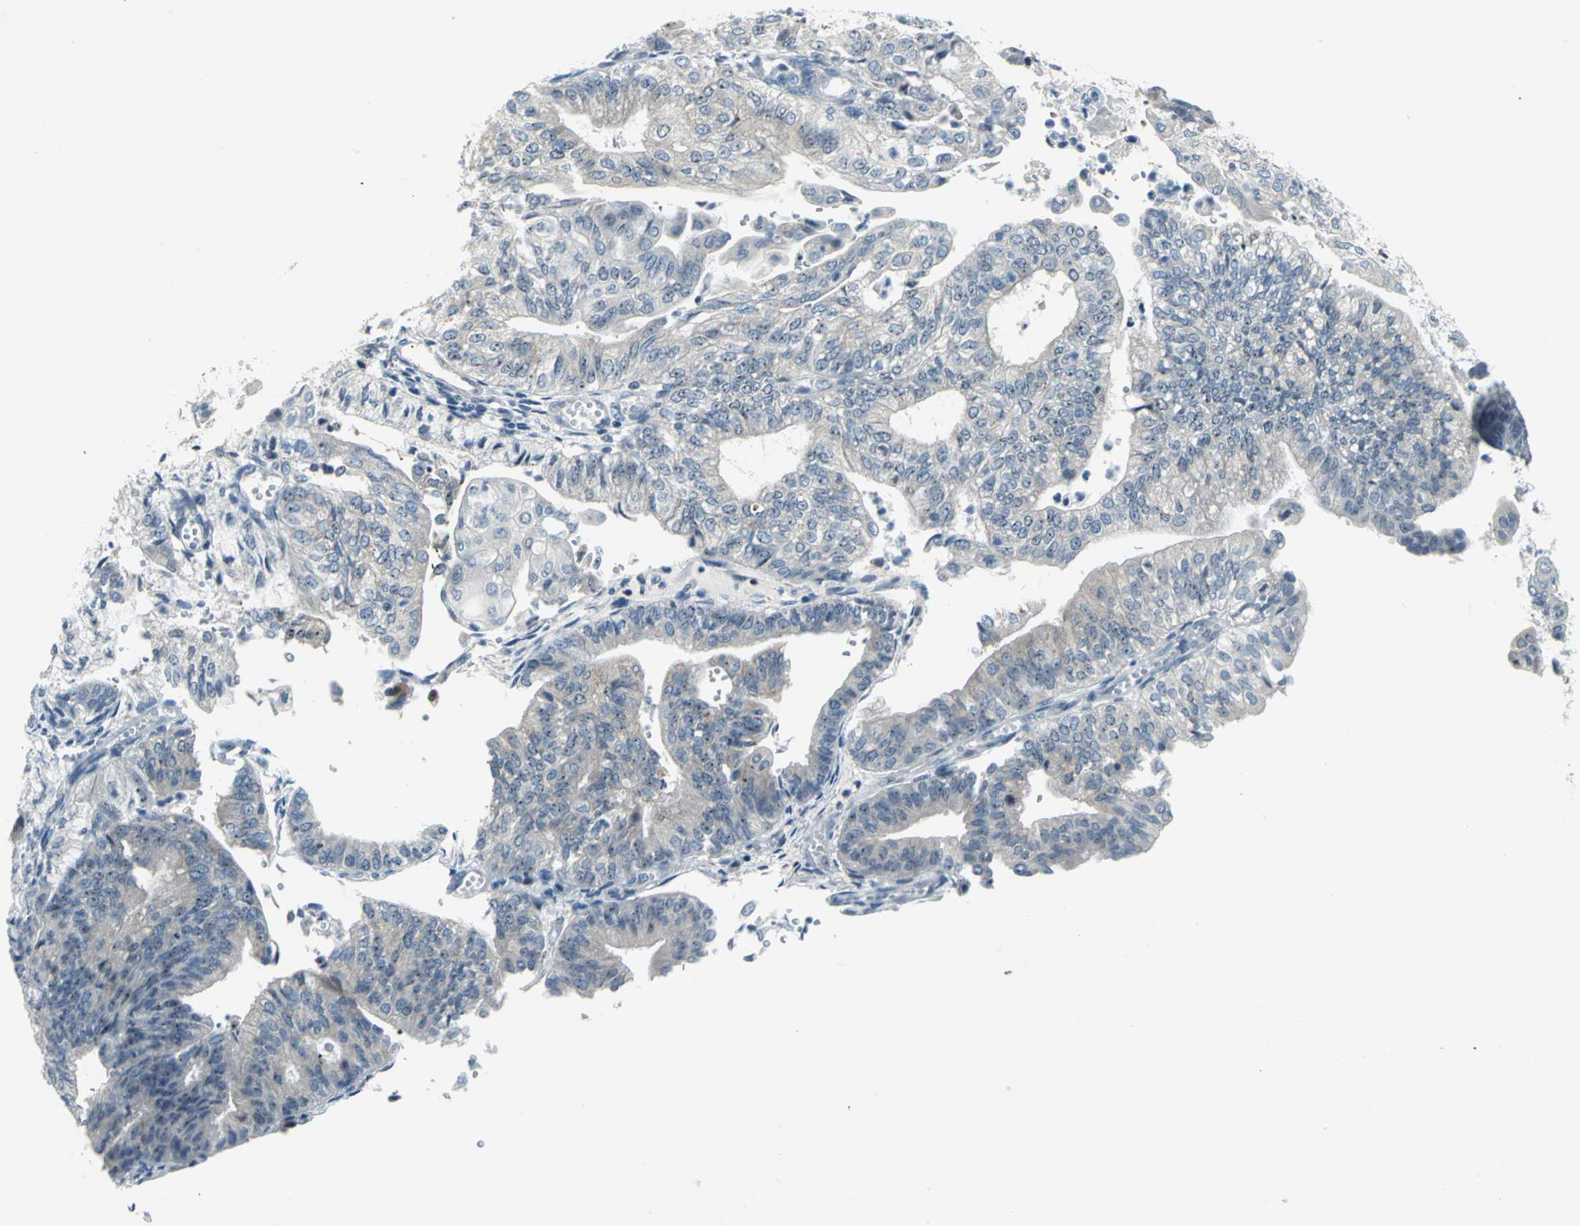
{"staining": {"intensity": "moderate", "quantity": "<25%", "location": "nuclear"}, "tissue": "endometrial cancer", "cell_type": "Tumor cells", "image_type": "cancer", "snomed": [{"axis": "morphology", "description": "Adenocarcinoma, NOS"}, {"axis": "topography", "description": "Endometrium"}], "caption": "IHC histopathology image of neoplastic tissue: adenocarcinoma (endometrial) stained using IHC demonstrates low levels of moderate protein expression localized specifically in the nuclear of tumor cells, appearing as a nuclear brown color.", "gene": "MYBBP1A", "patient": {"sex": "female", "age": 59}}